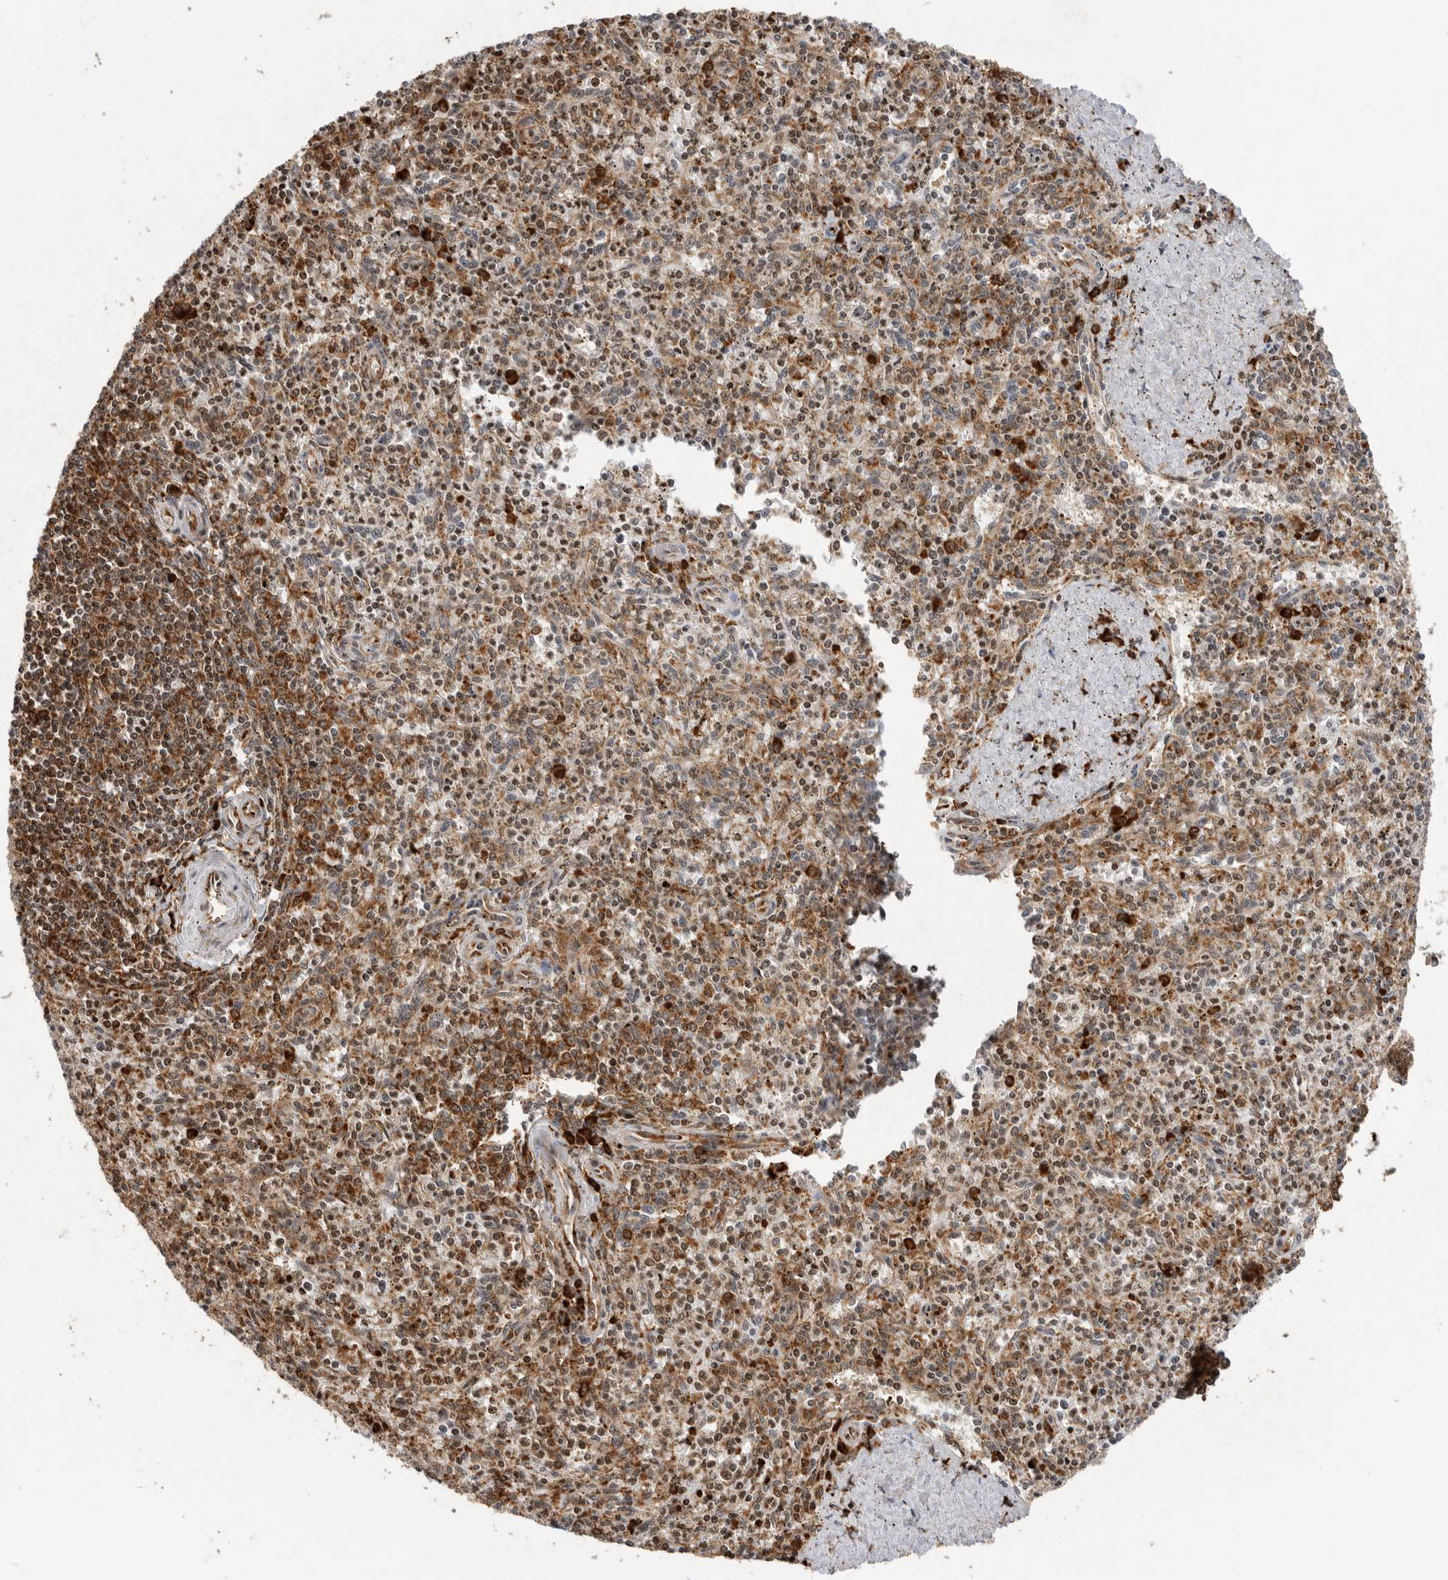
{"staining": {"intensity": "moderate", "quantity": "25%-75%", "location": "cytoplasmic/membranous"}, "tissue": "spleen", "cell_type": "Cells in red pulp", "image_type": "normal", "snomed": [{"axis": "morphology", "description": "Normal tissue, NOS"}, {"axis": "topography", "description": "Spleen"}], "caption": "Immunohistochemistry of normal spleen displays medium levels of moderate cytoplasmic/membranous positivity in about 25%-75% of cells in red pulp.", "gene": "FZD3", "patient": {"sex": "male", "age": 72}}